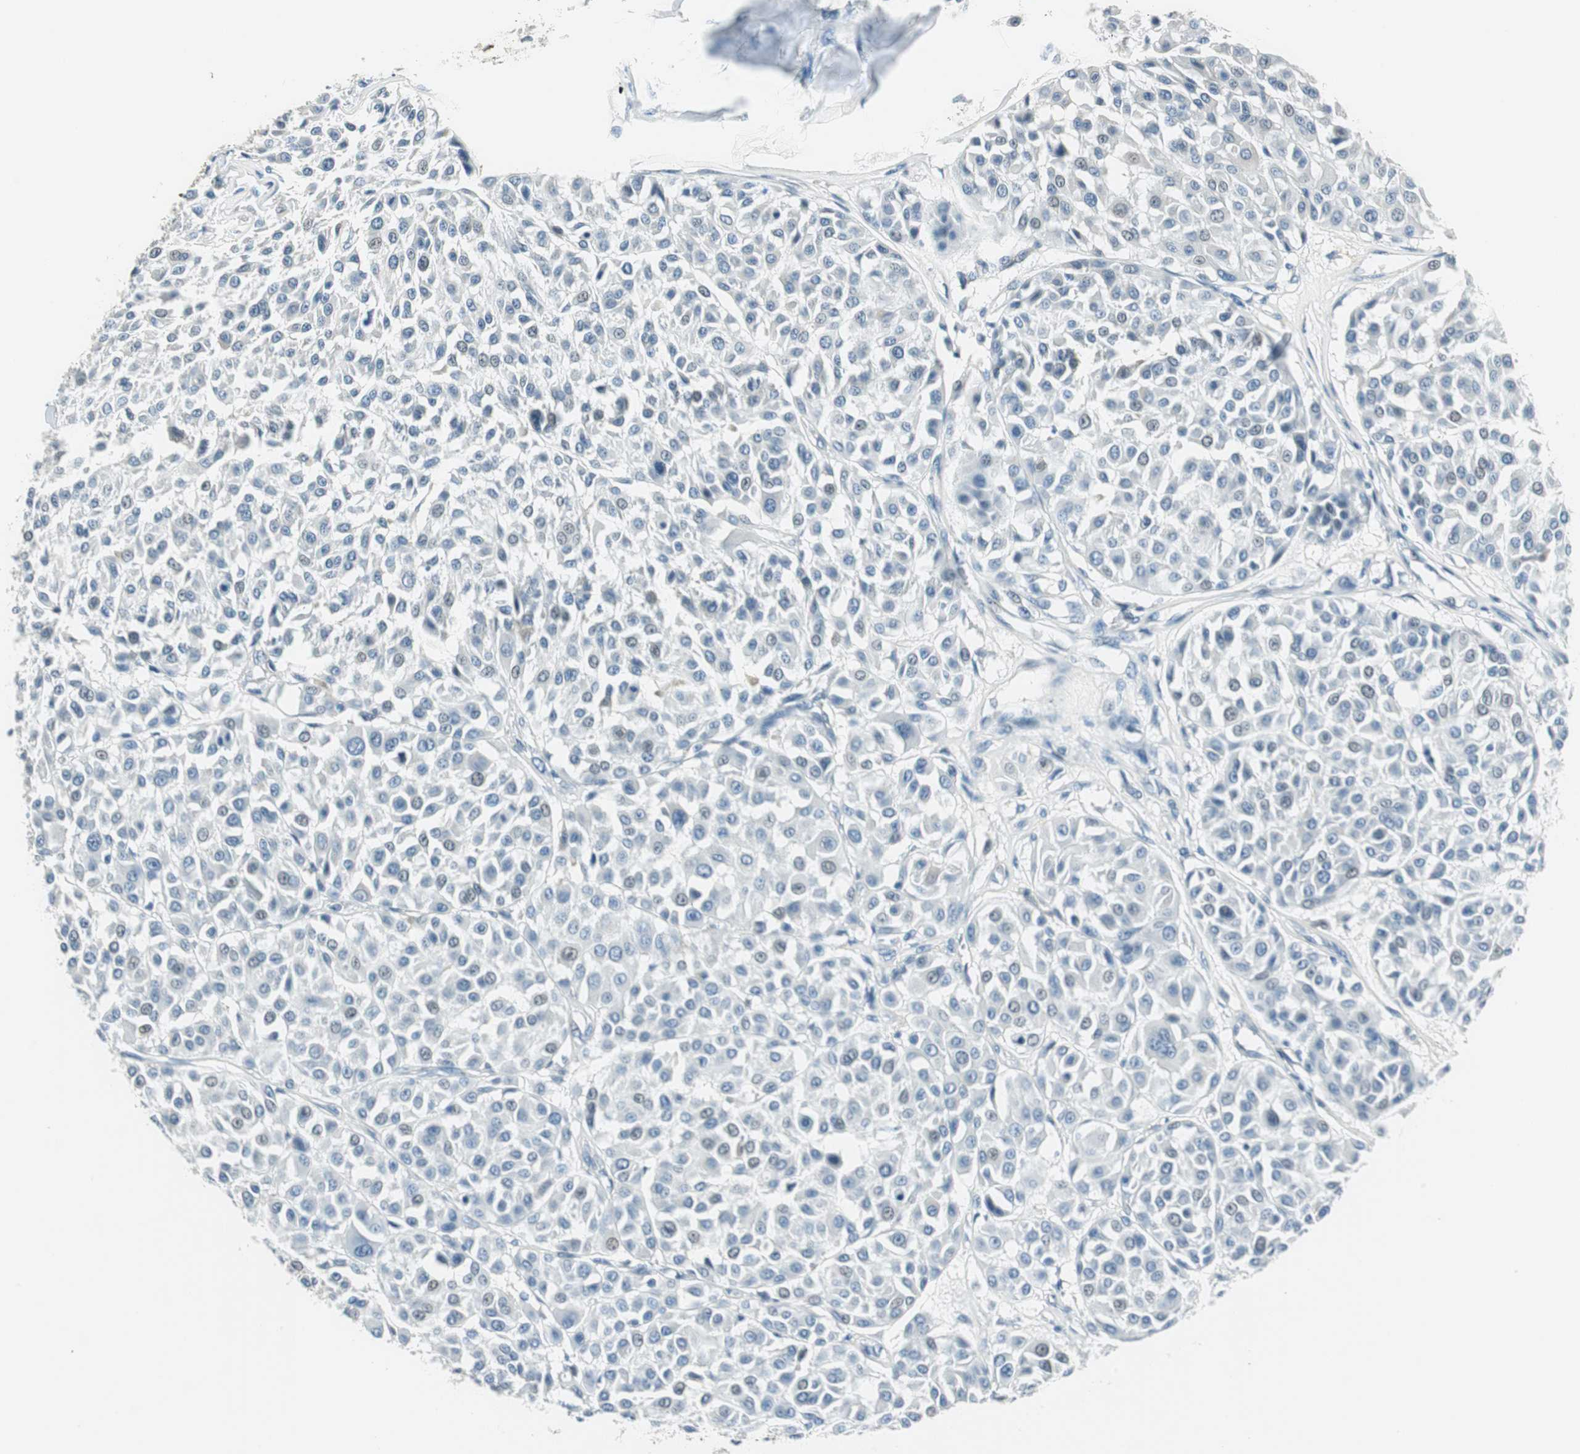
{"staining": {"intensity": "negative", "quantity": "none", "location": "none"}, "tissue": "melanoma", "cell_type": "Tumor cells", "image_type": "cancer", "snomed": [{"axis": "morphology", "description": "Malignant melanoma, Metastatic site"}, {"axis": "topography", "description": "Soft tissue"}], "caption": "Tumor cells are negative for protein expression in human melanoma.", "gene": "ME1", "patient": {"sex": "male", "age": 41}}